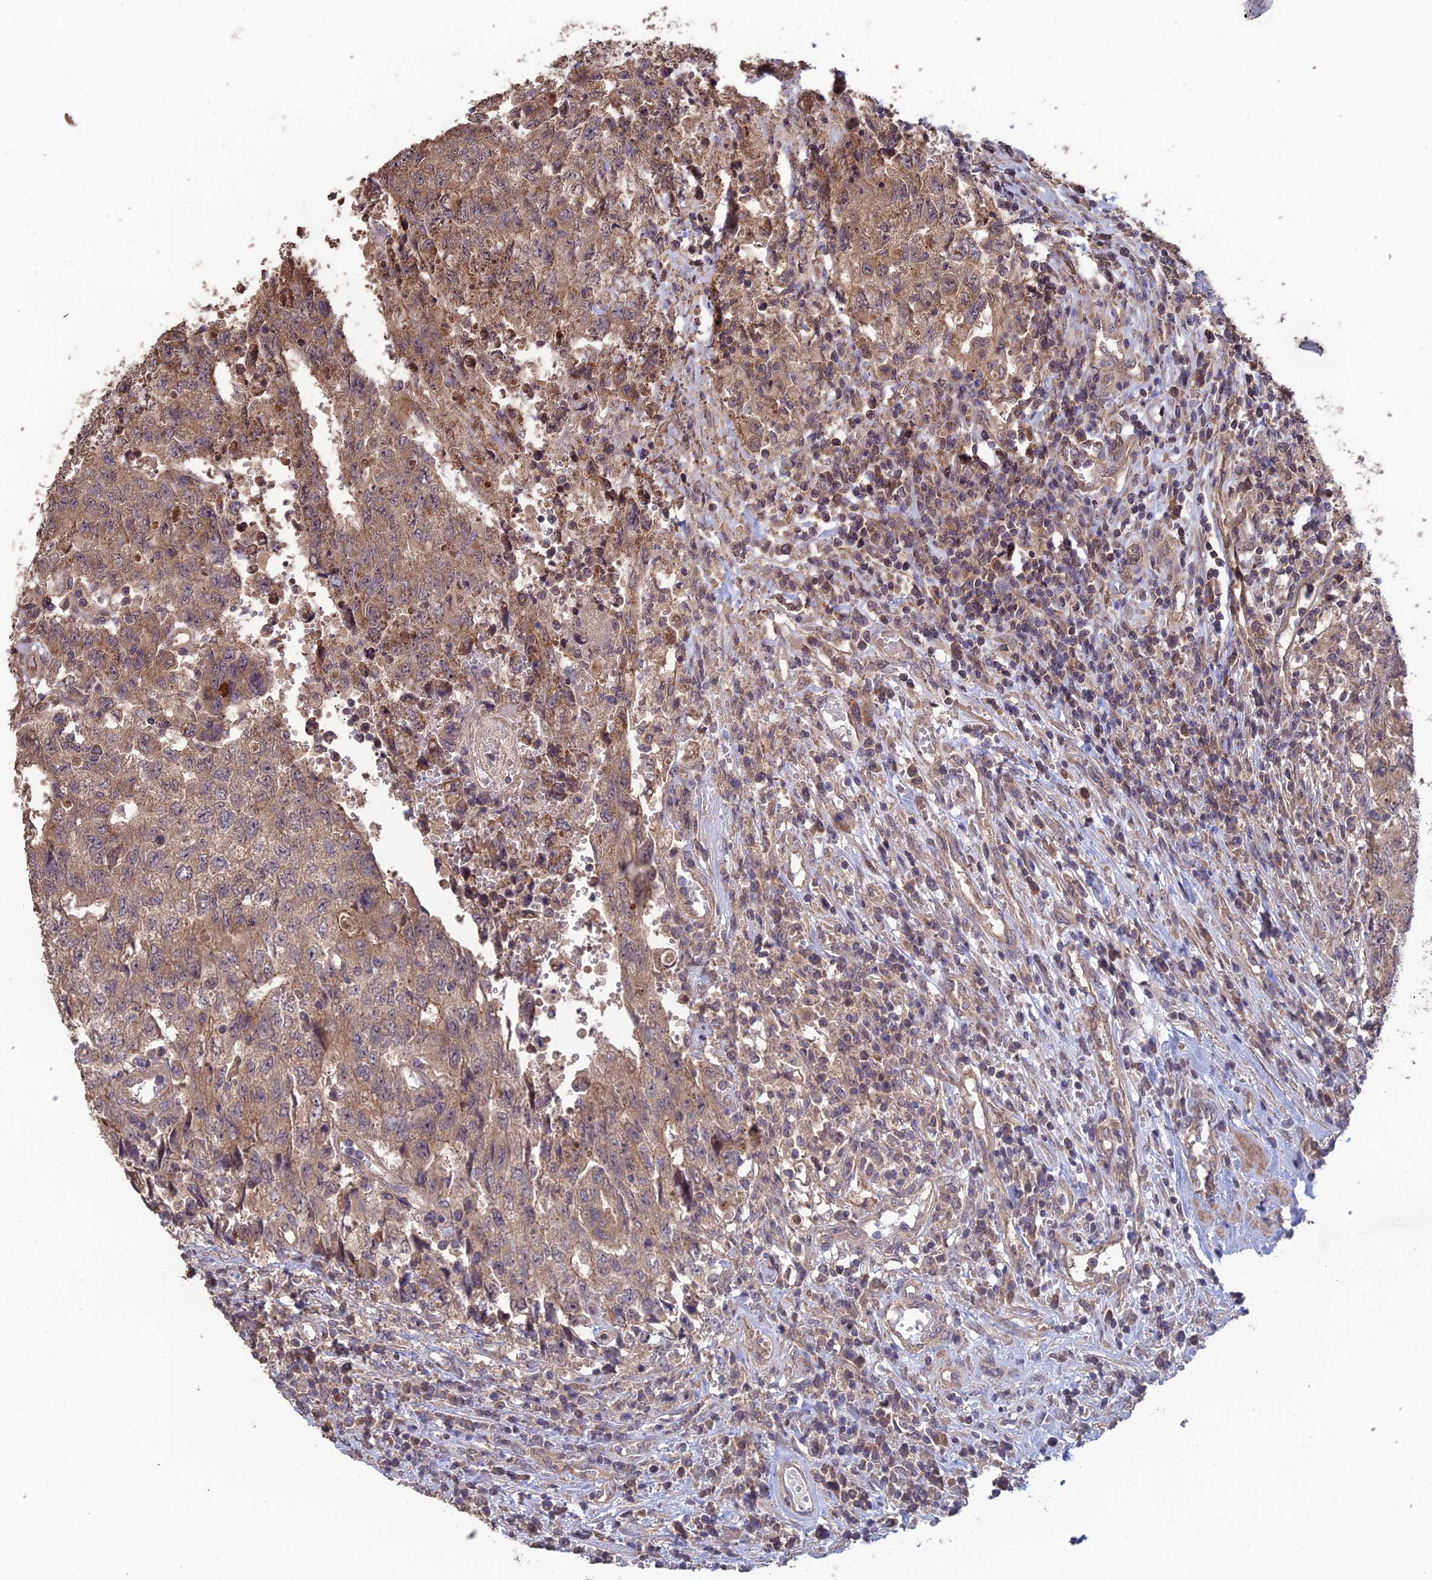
{"staining": {"intensity": "moderate", "quantity": ">75%", "location": "cytoplasmic/membranous"}, "tissue": "testis cancer", "cell_type": "Tumor cells", "image_type": "cancer", "snomed": [{"axis": "morphology", "description": "Carcinoma, Embryonal, NOS"}, {"axis": "topography", "description": "Testis"}], "caption": "Testis cancer (embryonal carcinoma) stained with immunohistochemistry (IHC) reveals moderate cytoplasmic/membranous positivity in about >75% of tumor cells.", "gene": "SHISA5", "patient": {"sex": "male", "age": 34}}